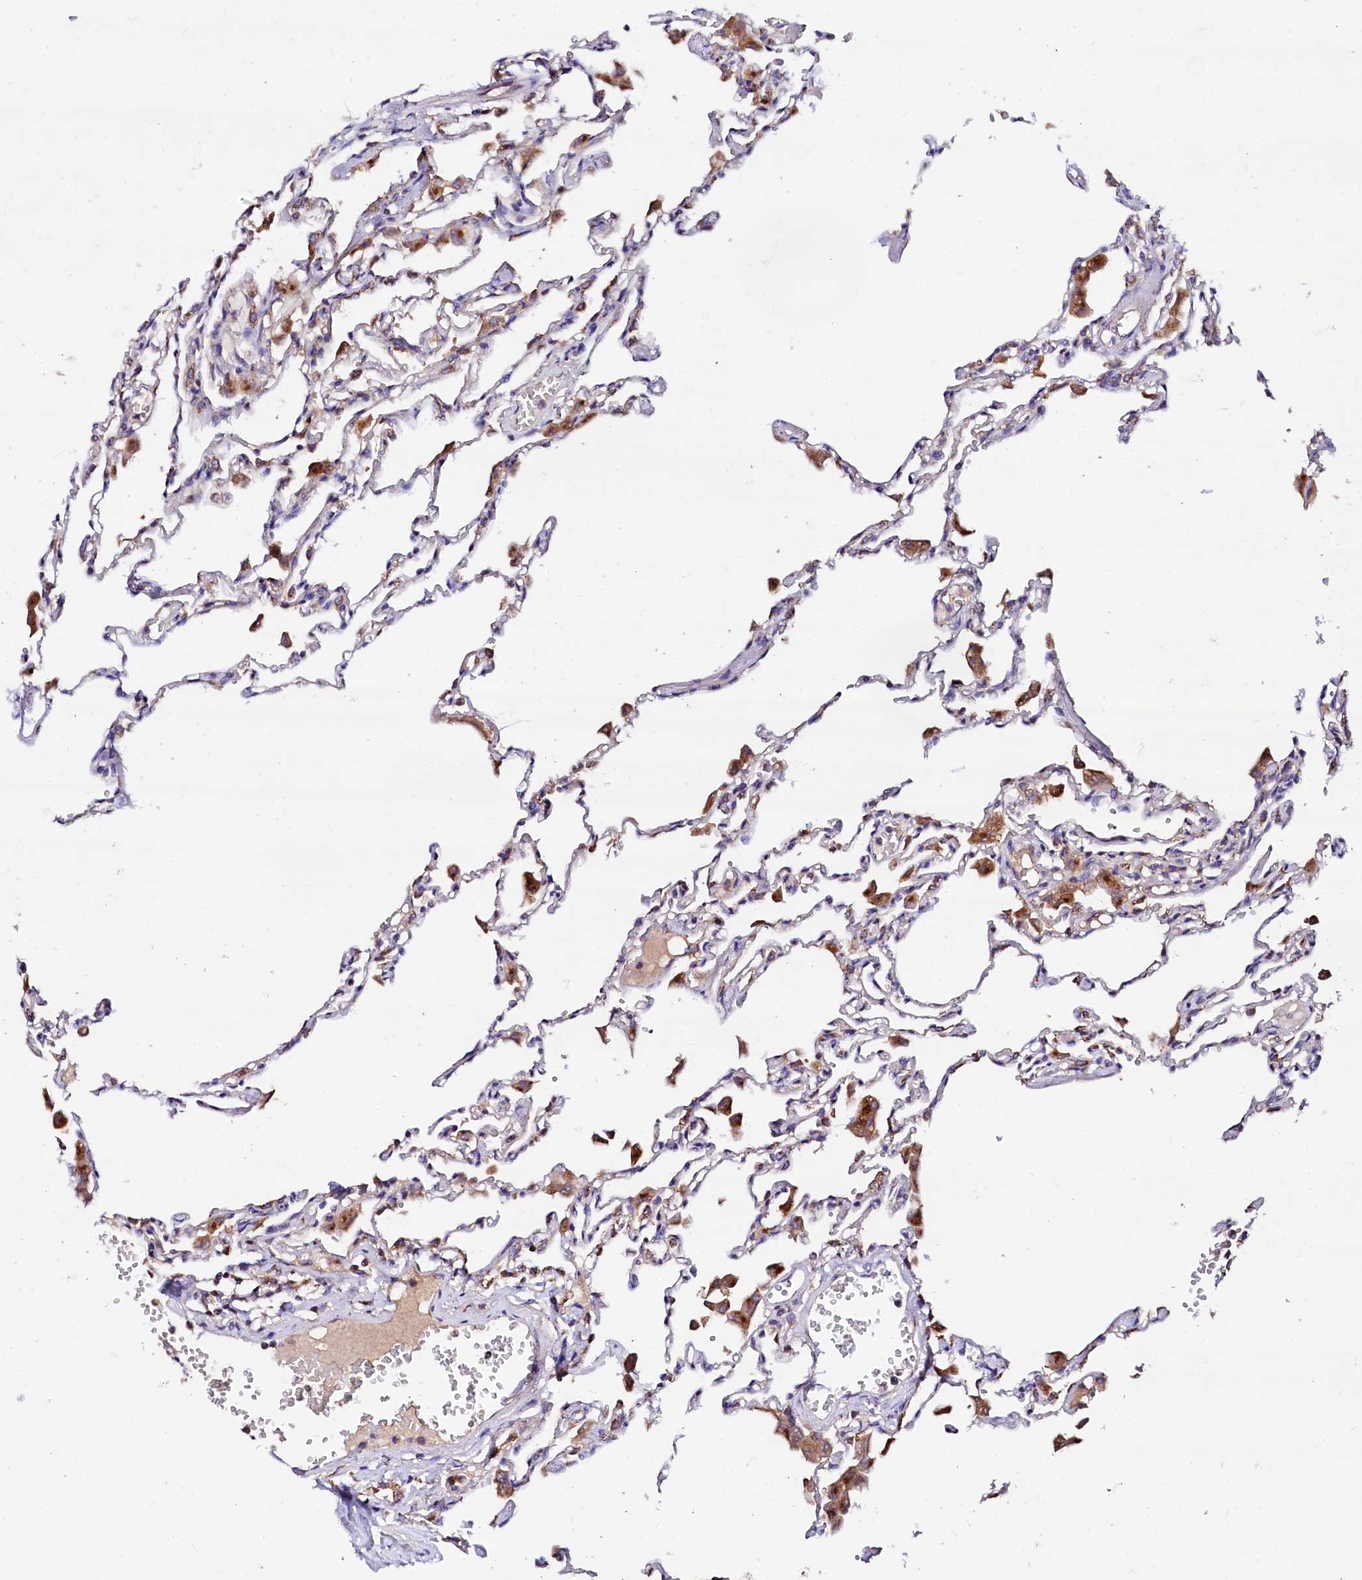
{"staining": {"intensity": "moderate", "quantity": "<25%", "location": "cytoplasmic/membranous"}, "tissue": "lung", "cell_type": "Alveolar cells", "image_type": "normal", "snomed": [{"axis": "morphology", "description": "Normal tissue, NOS"}, {"axis": "topography", "description": "Bronchus"}, {"axis": "topography", "description": "Lung"}], "caption": "DAB immunohistochemical staining of unremarkable lung demonstrates moderate cytoplasmic/membranous protein expression in about <25% of alveolar cells.", "gene": "ST3GAL1", "patient": {"sex": "female", "age": 49}}